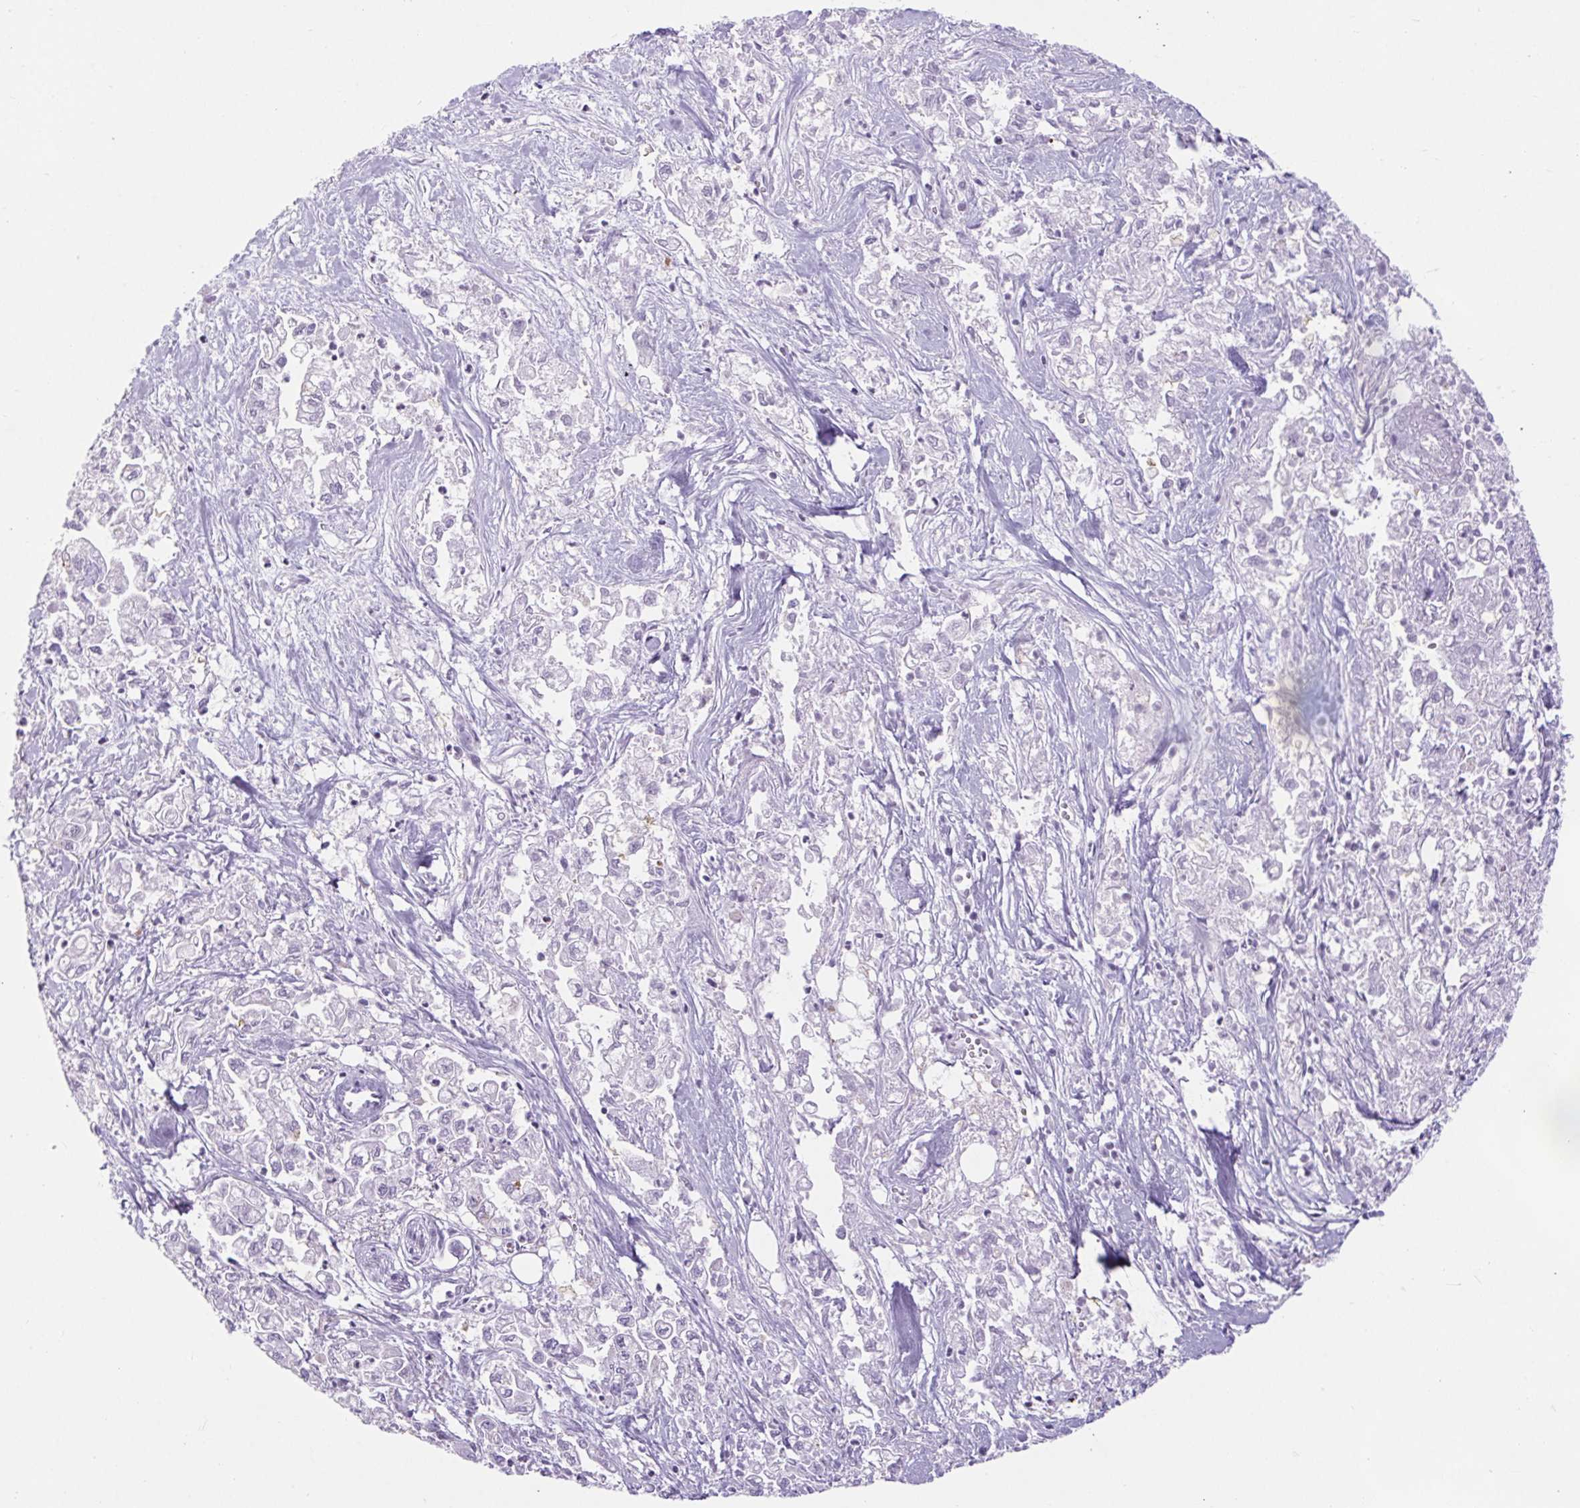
{"staining": {"intensity": "negative", "quantity": "none", "location": "none"}, "tissue": "pancreatic cancer", "cell_type": "Tumor cells", "image_type": "cancer", "snomed": [{"axis": "morphology", "description": "Adenocarcinoma, NOS"}, {"axis": "topography", "description": "Pancreas"}], "caption": "High magnification brightfield microscopy of adenocarcinoma (pancreatic) stained with DAB (brown) and counterstained with hematoxylin (blue): tumor cells show no significant positivity.", "gene": "BCAS1", "patient": {"sex": "male", "age": 72}}